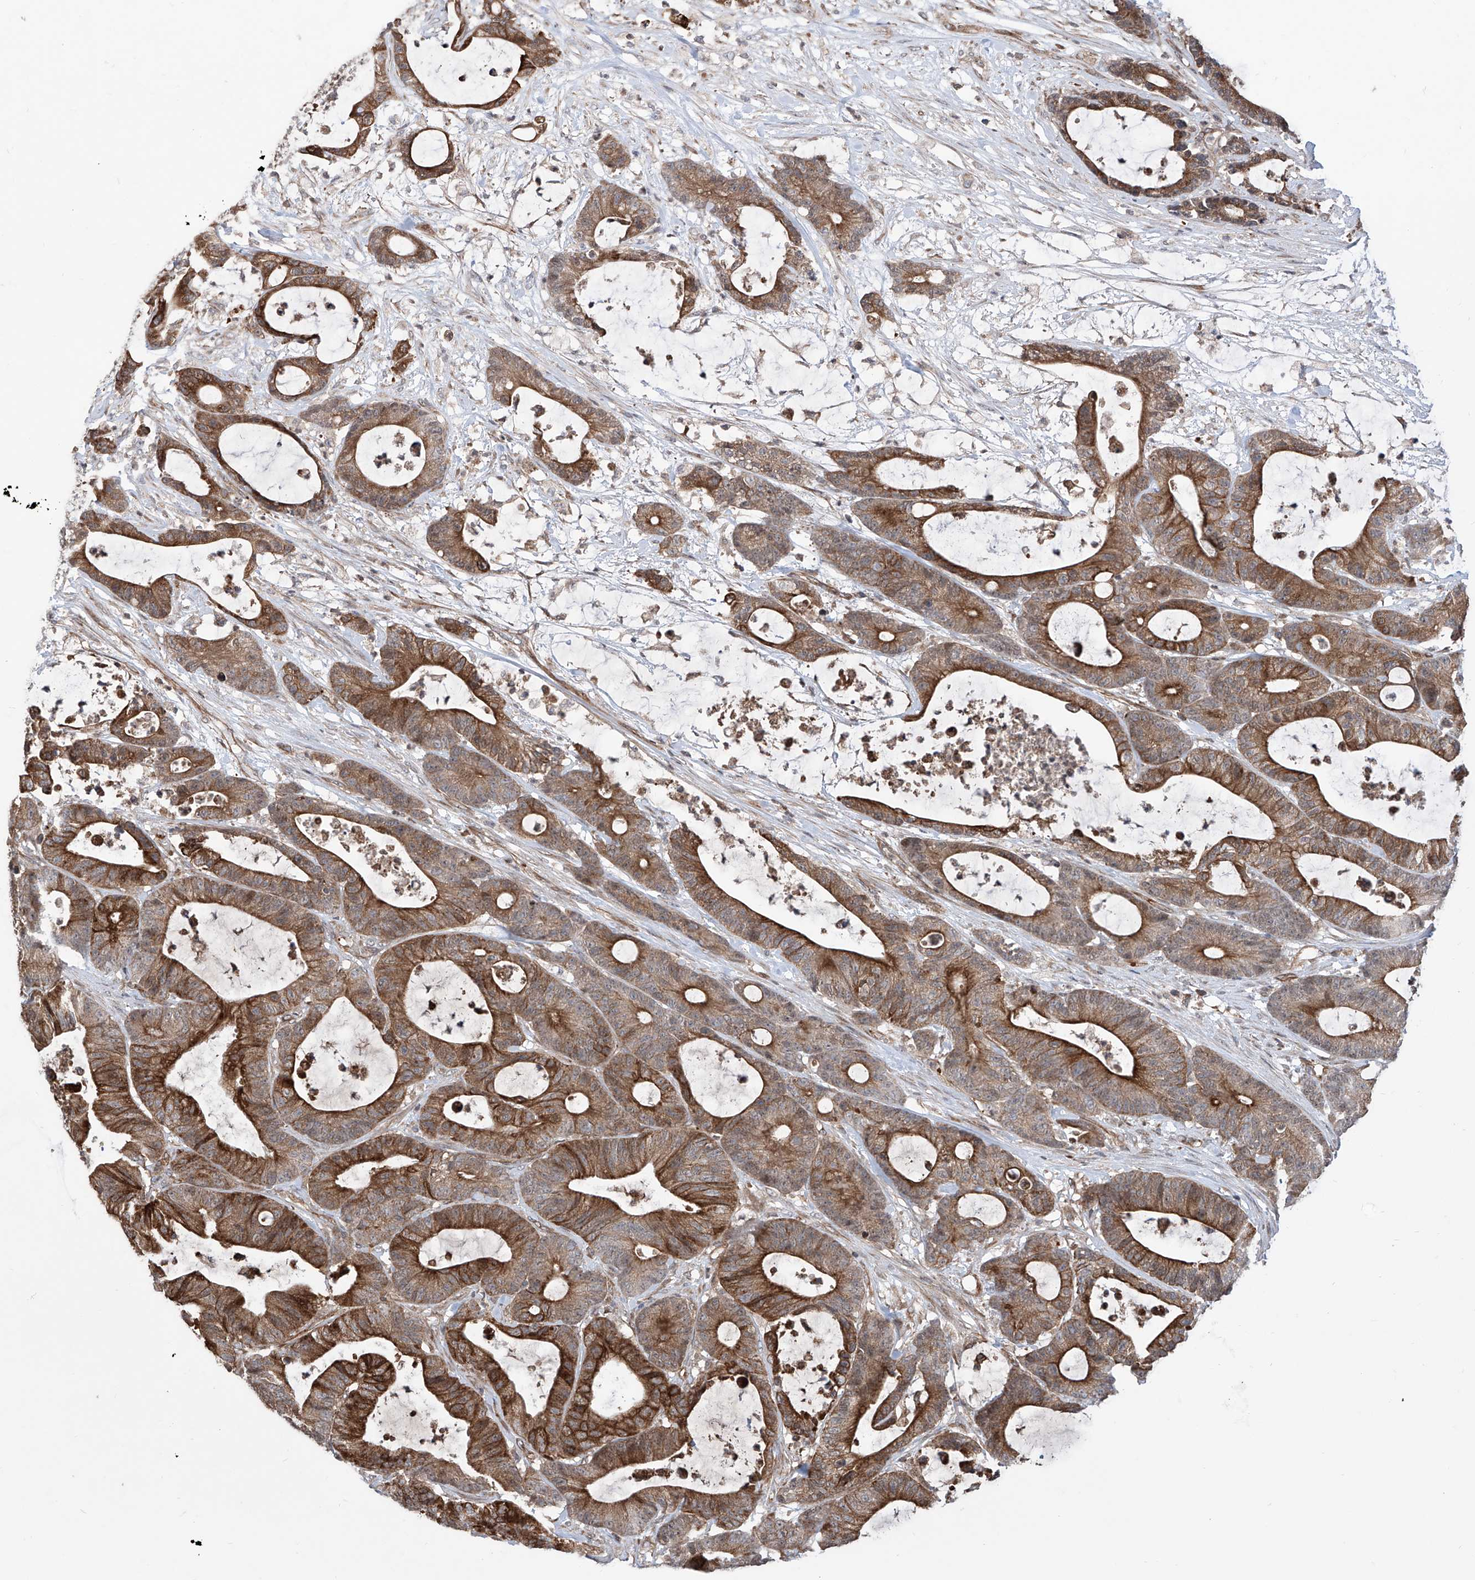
{"staining": {"intensity": "strong", "quantity": ">75%", "location": "cytoplasmic/membranous"}, "tissue": "colorectal cancer", "cell_type": "Tumor cells", "image_type": "cancer", "snomed": [{"axis": "morphology", "description": "Adenocarcinoma, NOS"}, {"axis": "topography", "description": "Colon"}], "caption": "Tumor cells reveal high levels of strong cytoplasmic/membranous expression in about >75% of cells in human colorectal adenocarcinoma.", "gene": "APAF1", "patient": {"sex": "female", "age": 84}}